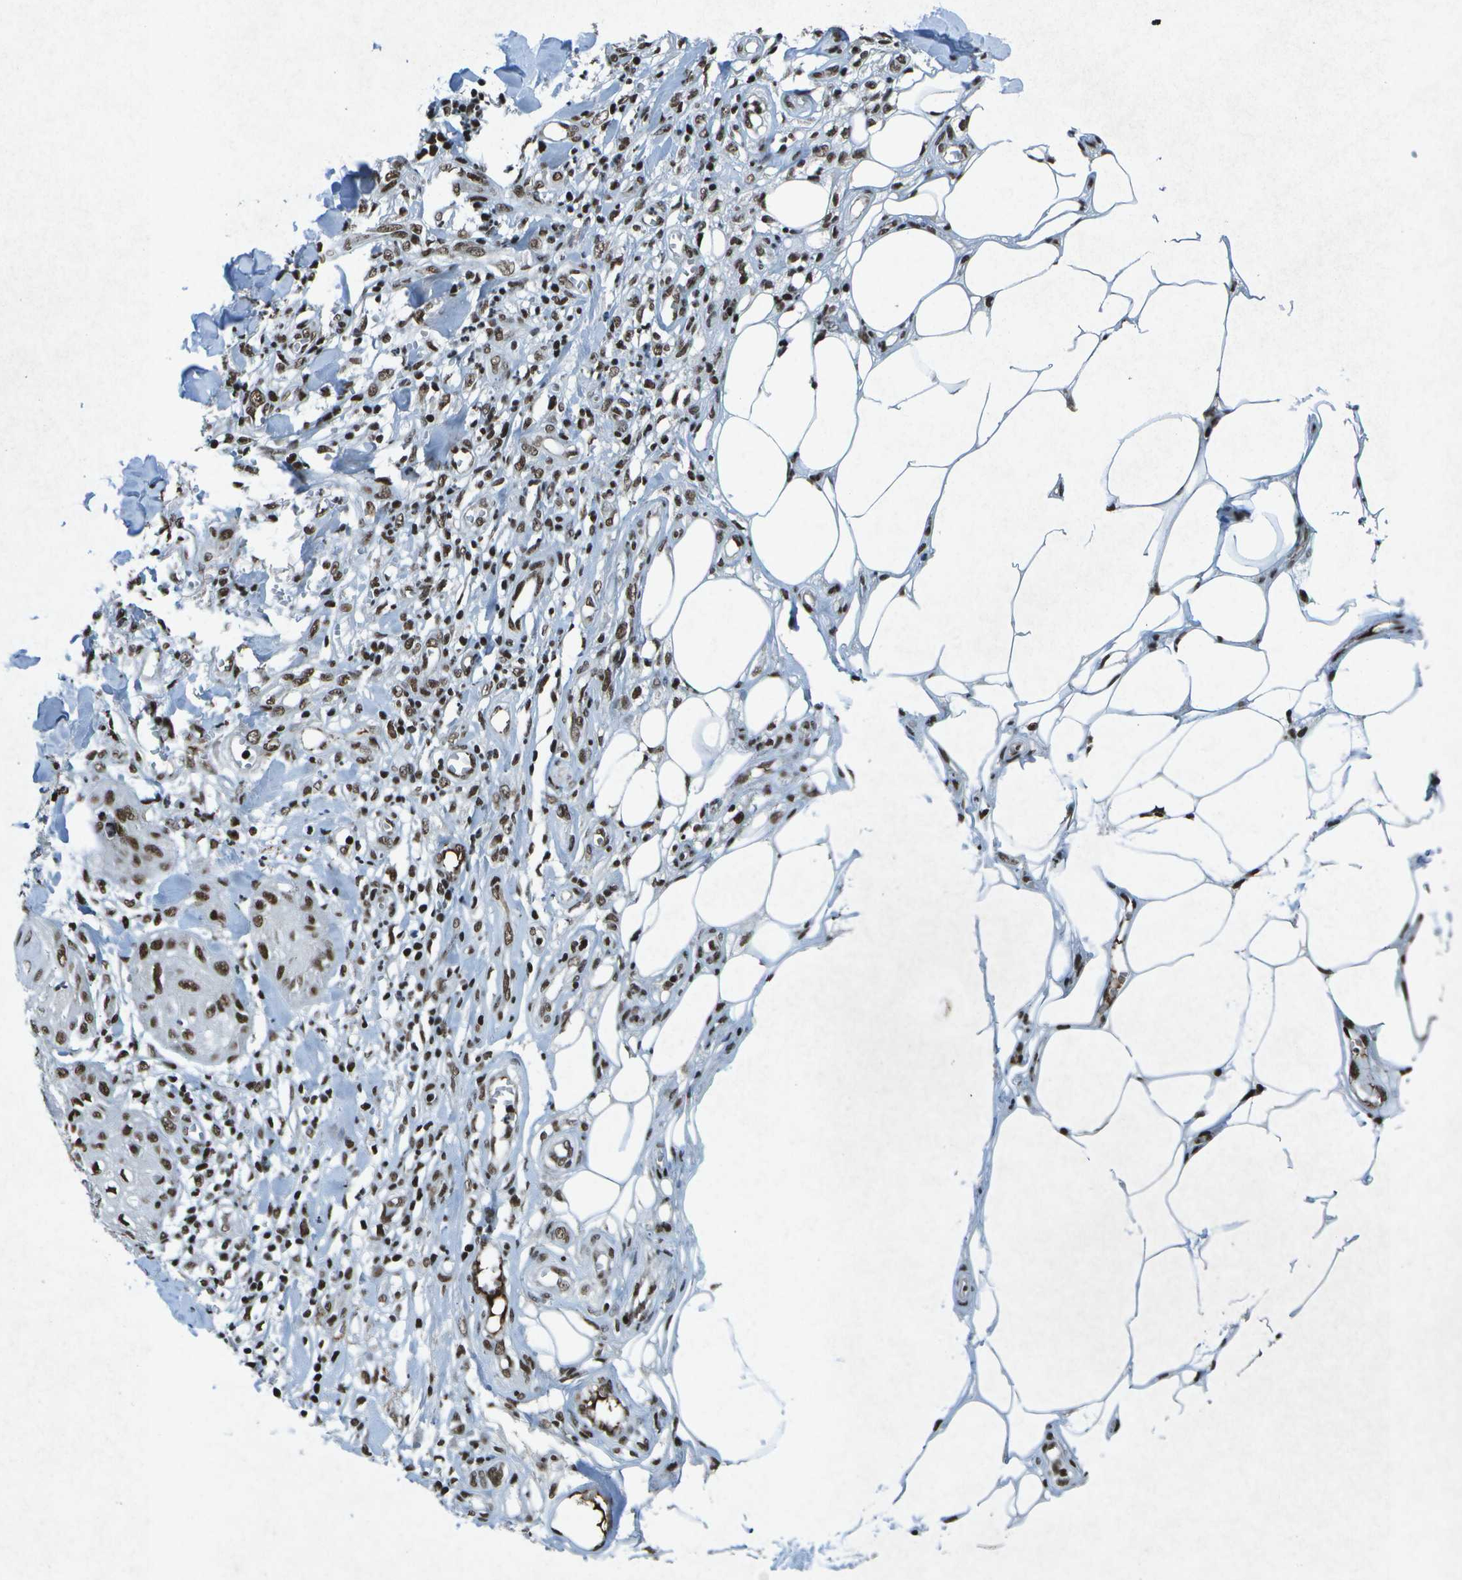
{"staining": {"intensity": "moderate", "quantity": ">75%", "location": "nuclear"}, "tissue": "skin cancer", "cell_type": "Tumor cells", "image_type": "cancer", "snomed": [{"axis": "morphology", "description": "Squamous cell carcinoma, NOS"}, {"axis": "topography", "description": "Skin"}], "caption": "Immunohistochemistry of human skin cancer (squamous cell carcinoma) displays medium levels of moderate nuclear staining in about >75% of tumor cells.", "gene": "MTA2", "patient": {"sex": "male", "age": 74}}